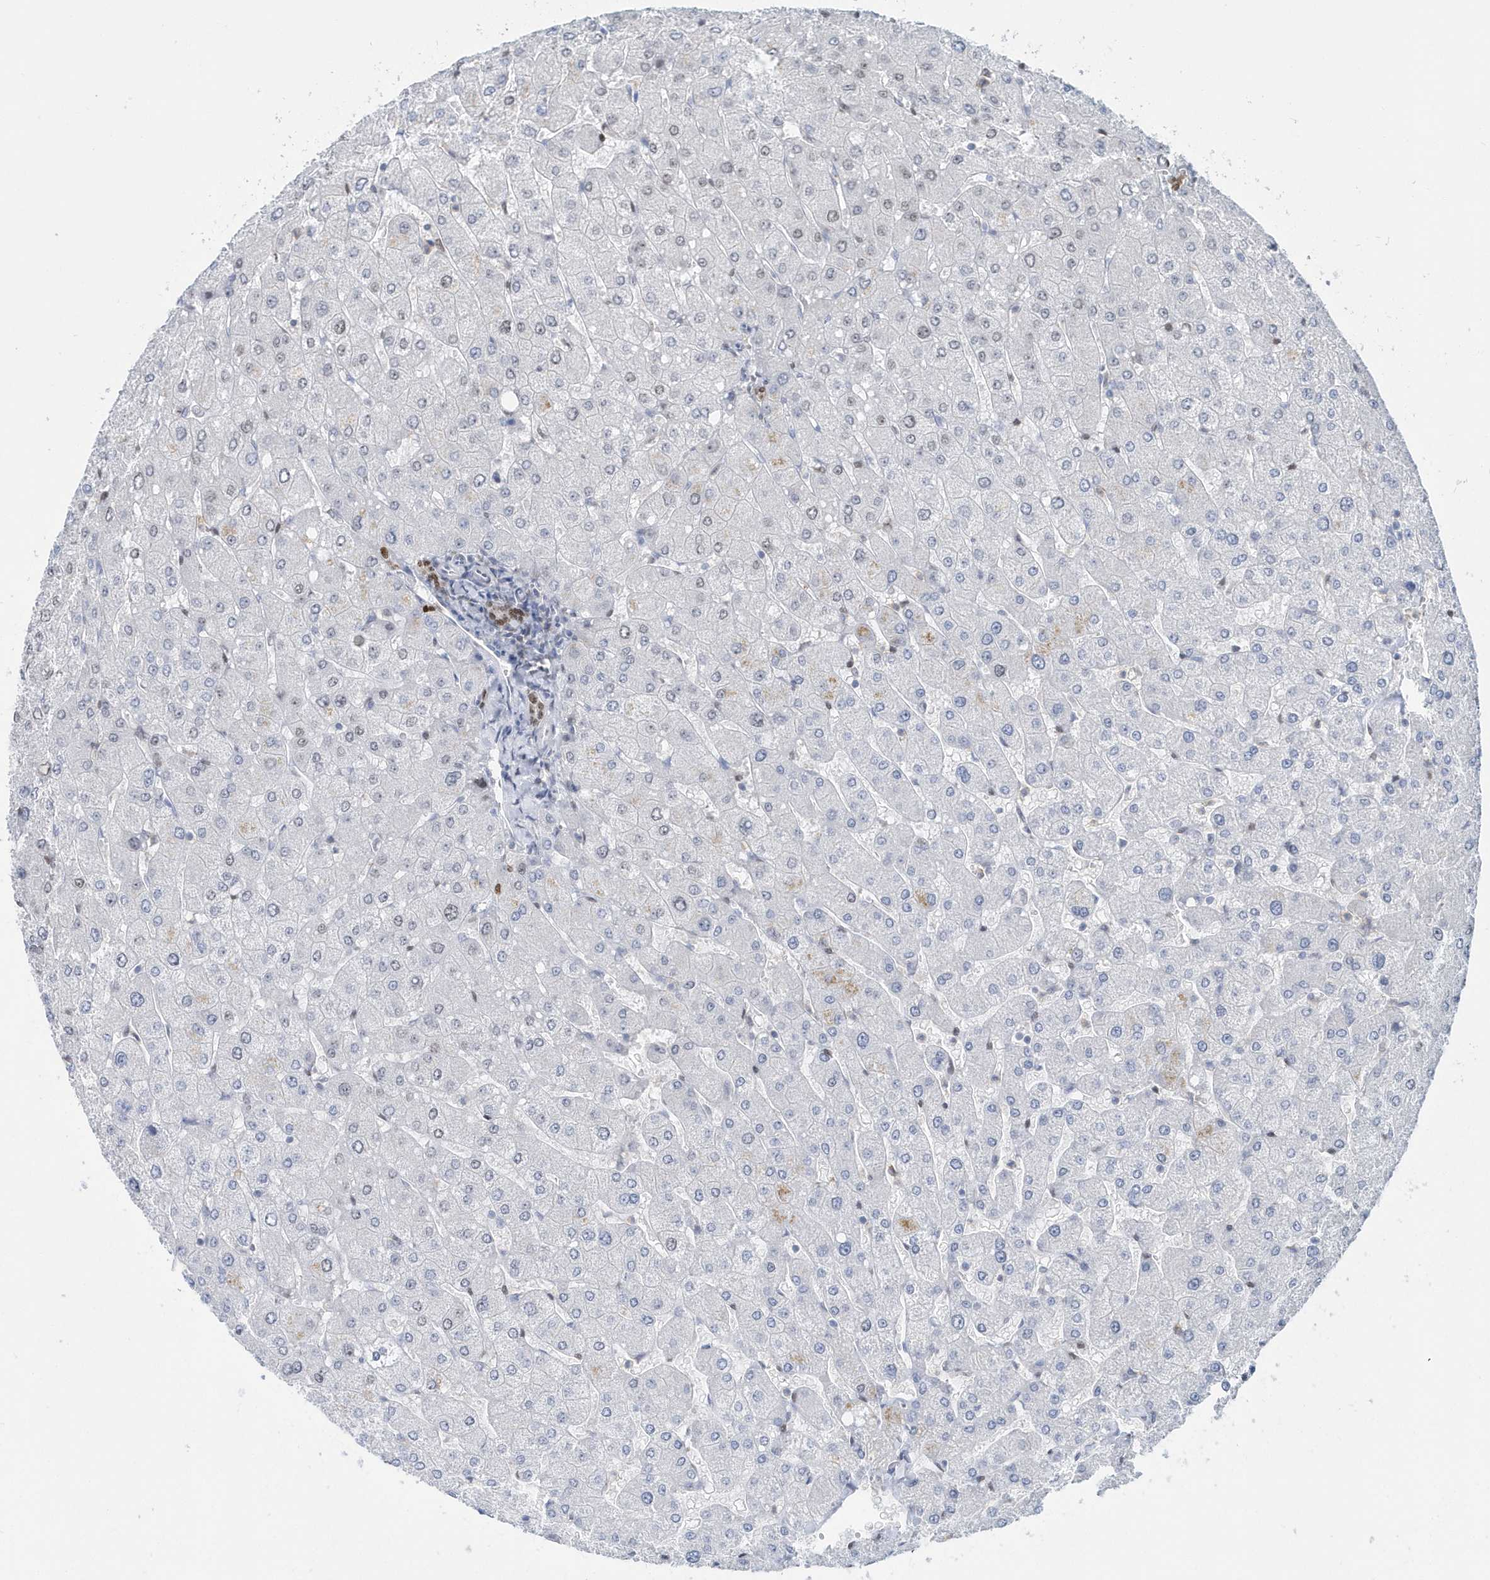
{"staining": {"intensity": "moderate", "quantity": ">75%", "location": "nuclear"}, "tissue": "liver", "cell_type": "Cholangiocytes", "image_type": "normal", "snomed": [{"axis": "morphology", "description": "Normal tissue, NOS"}, {"axis": "topography", "description": "Liver"}], "caption": "An IHC histopathology image of unremarkable tissue is shown. Protein staining in brown labels moderate nuclear positivity in liver within cholangiocytes.", "gene": "MACROH2A2", "patient": {"sex": "male", "age": 55}}